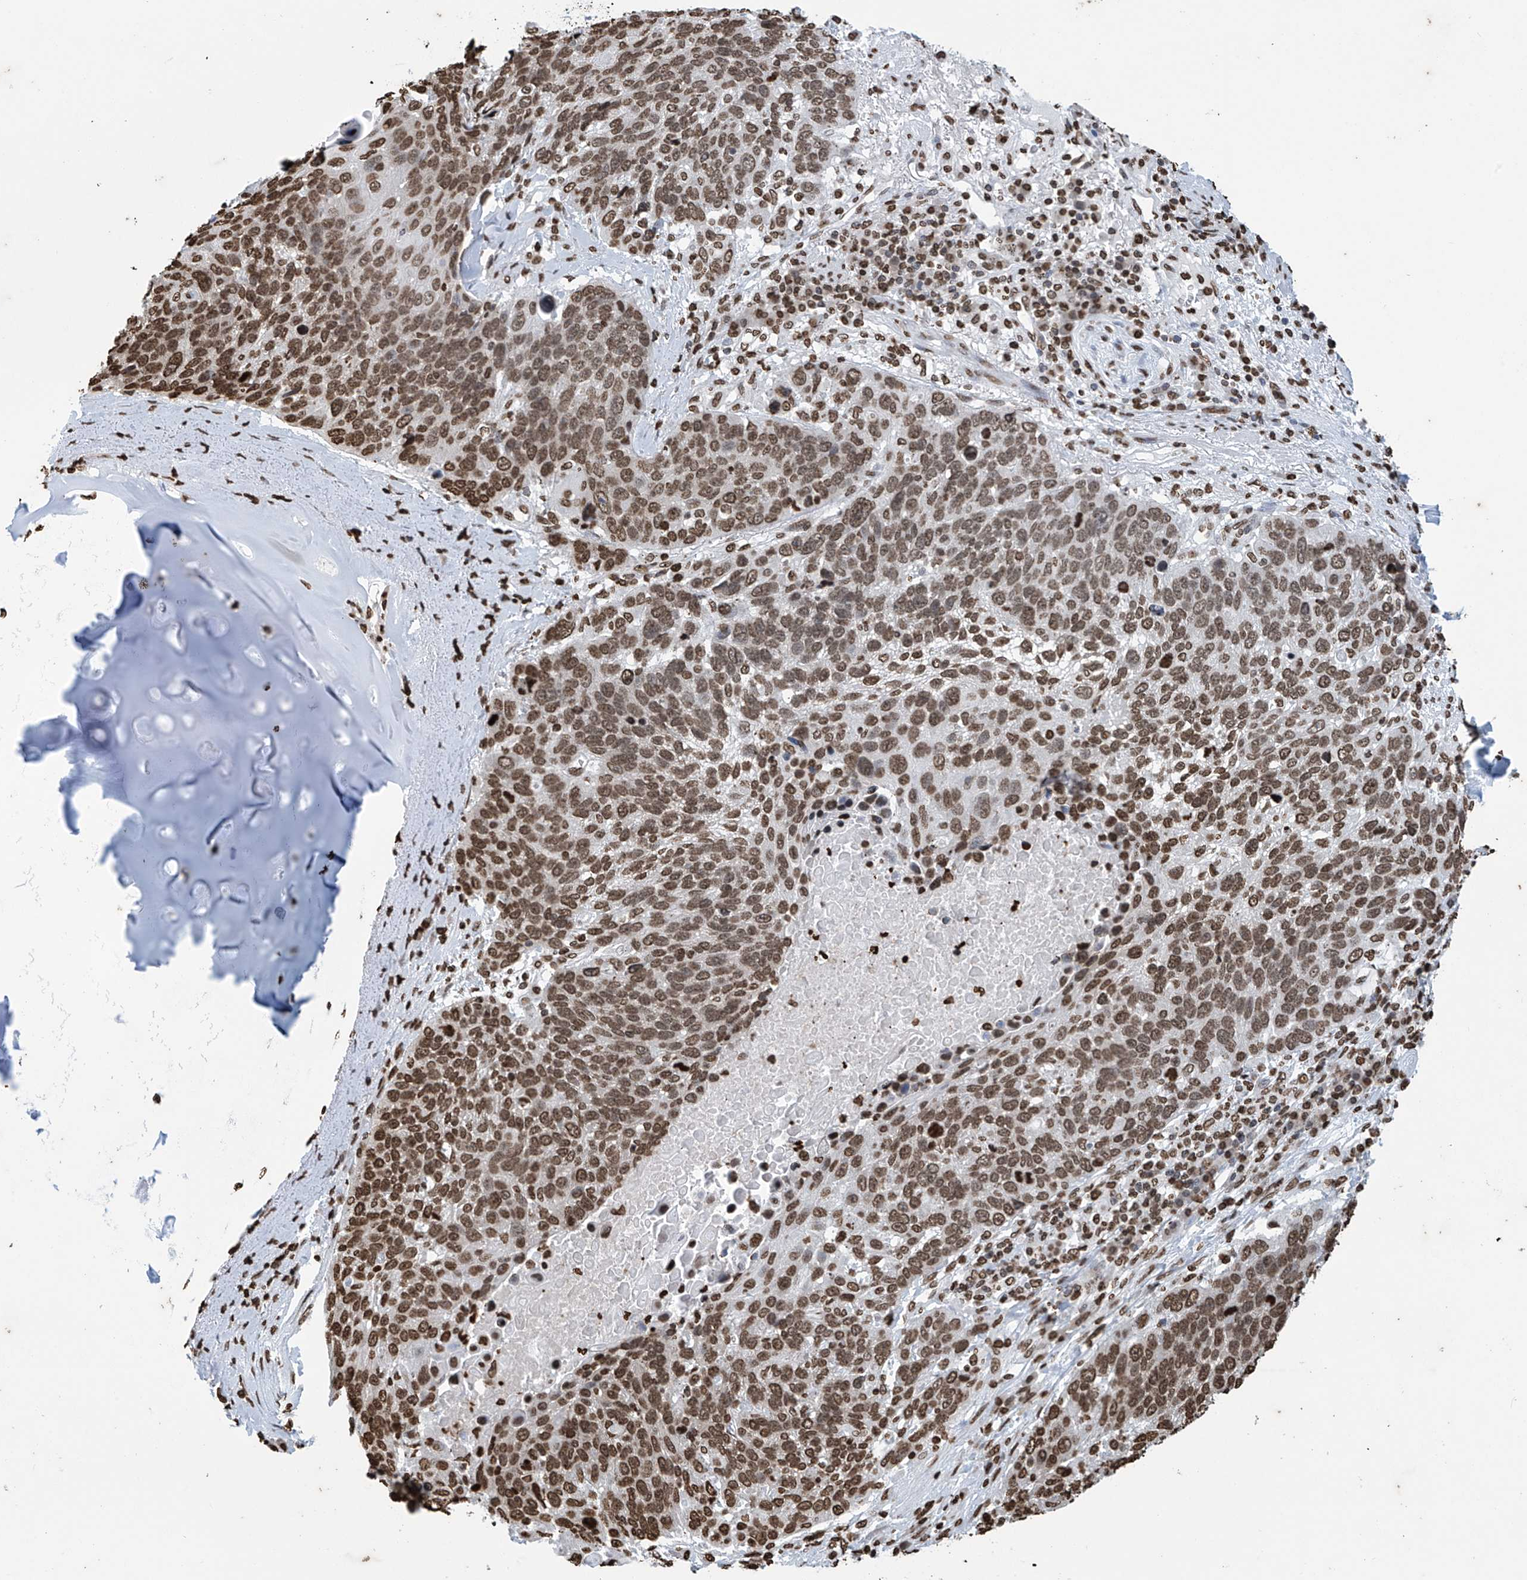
{"staining": {"intensity": "moderate", "quantity": ">75%", "location": "nuclear"}, "tissue": "lung cancer", "cell_type": "Tumor cells", "image_type": "cancer", "snomed": [{"axis": "morphology", "description": "Squamous cell carcinoma, NOS"}, {"axis": "topography", "description": "Lung"}], "caption": "Protein expression analysis of squamous cell carcinoma (lung) reveals moderate nuclear staining in approximately >75% of tumor cells.", "gene": "DPPA2", "patient": {"sex": "male", "age": 66}}